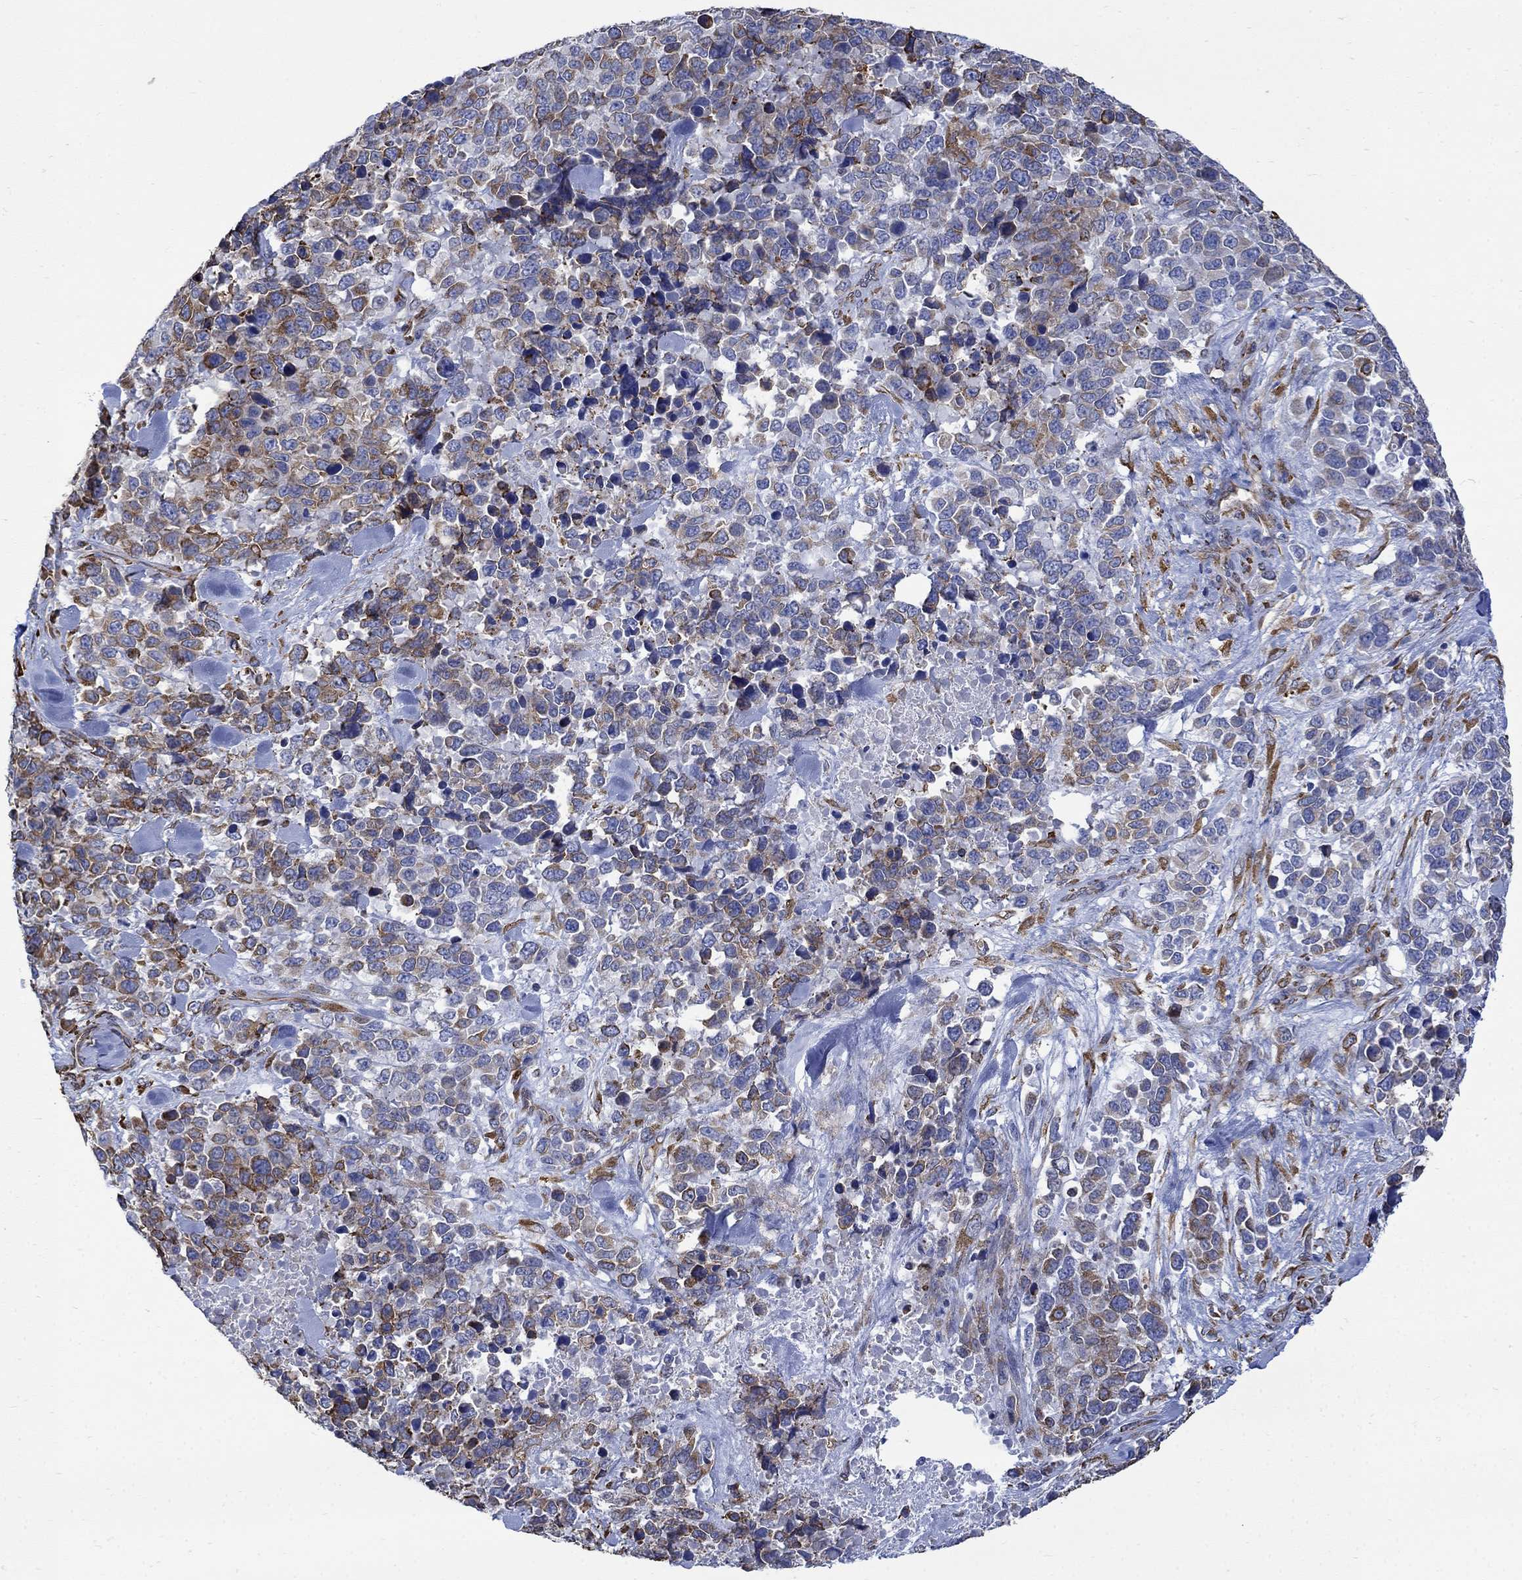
{"staining": {"intensity": "strong", "quantity": "<25%", "location": "cytoplasmic/membranous"}, "tissue": "melanoma", "cell_type": "Tumor cells", "image_type": "cancer", "snomed": [{"axis": "morphology", "description": "Malignant melanoma, Metastatic site"}, {"axis": "topography", "description": "Skin"}], "caption": "Strong cytoplasmic/membranous positivity is appreciated in about <25% of tumor cells in malignant melanoma (metastatic site).", "gene": "TGM2", "patient": {"sex": "male", "age": 84}}